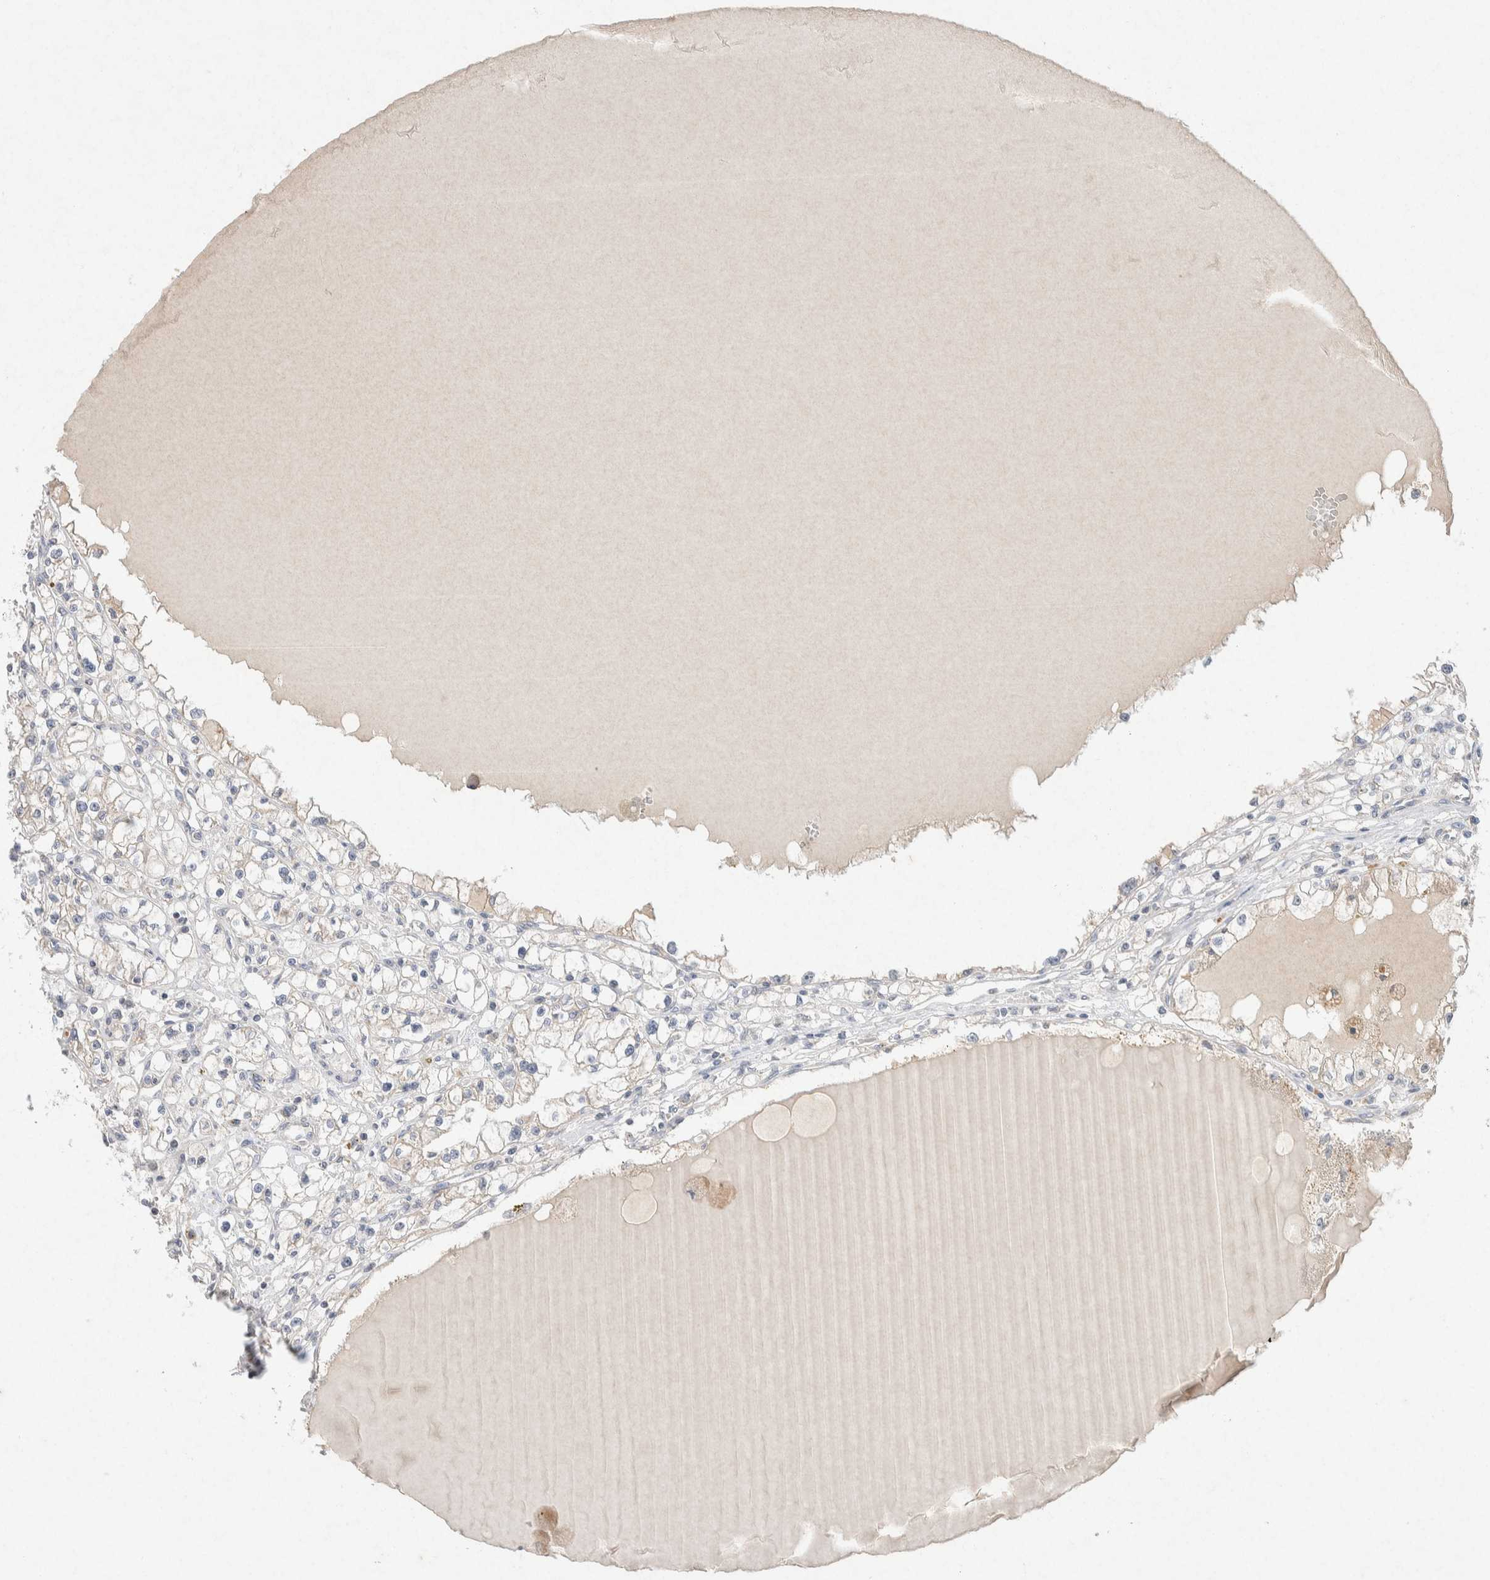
{"staining": {"intensity": "negative", "quantity": "none", "location": "none"}, "tissue": "renal cancer", "cell_type": "Tumor cells", "image_type": "cancer", "snomed": [{"axis": "morphology", "description": "Adenocarcinoma, NOS"}, {"axis": "topography", "description": "Kidney"}], "caption": "Human renal cancer (adenocarcinoma) stained for a protein using immunohistochemistry displays no staining in tumor cells.", "gene": "CMTM4", "patient": {"sex": "male", "age": 56}}